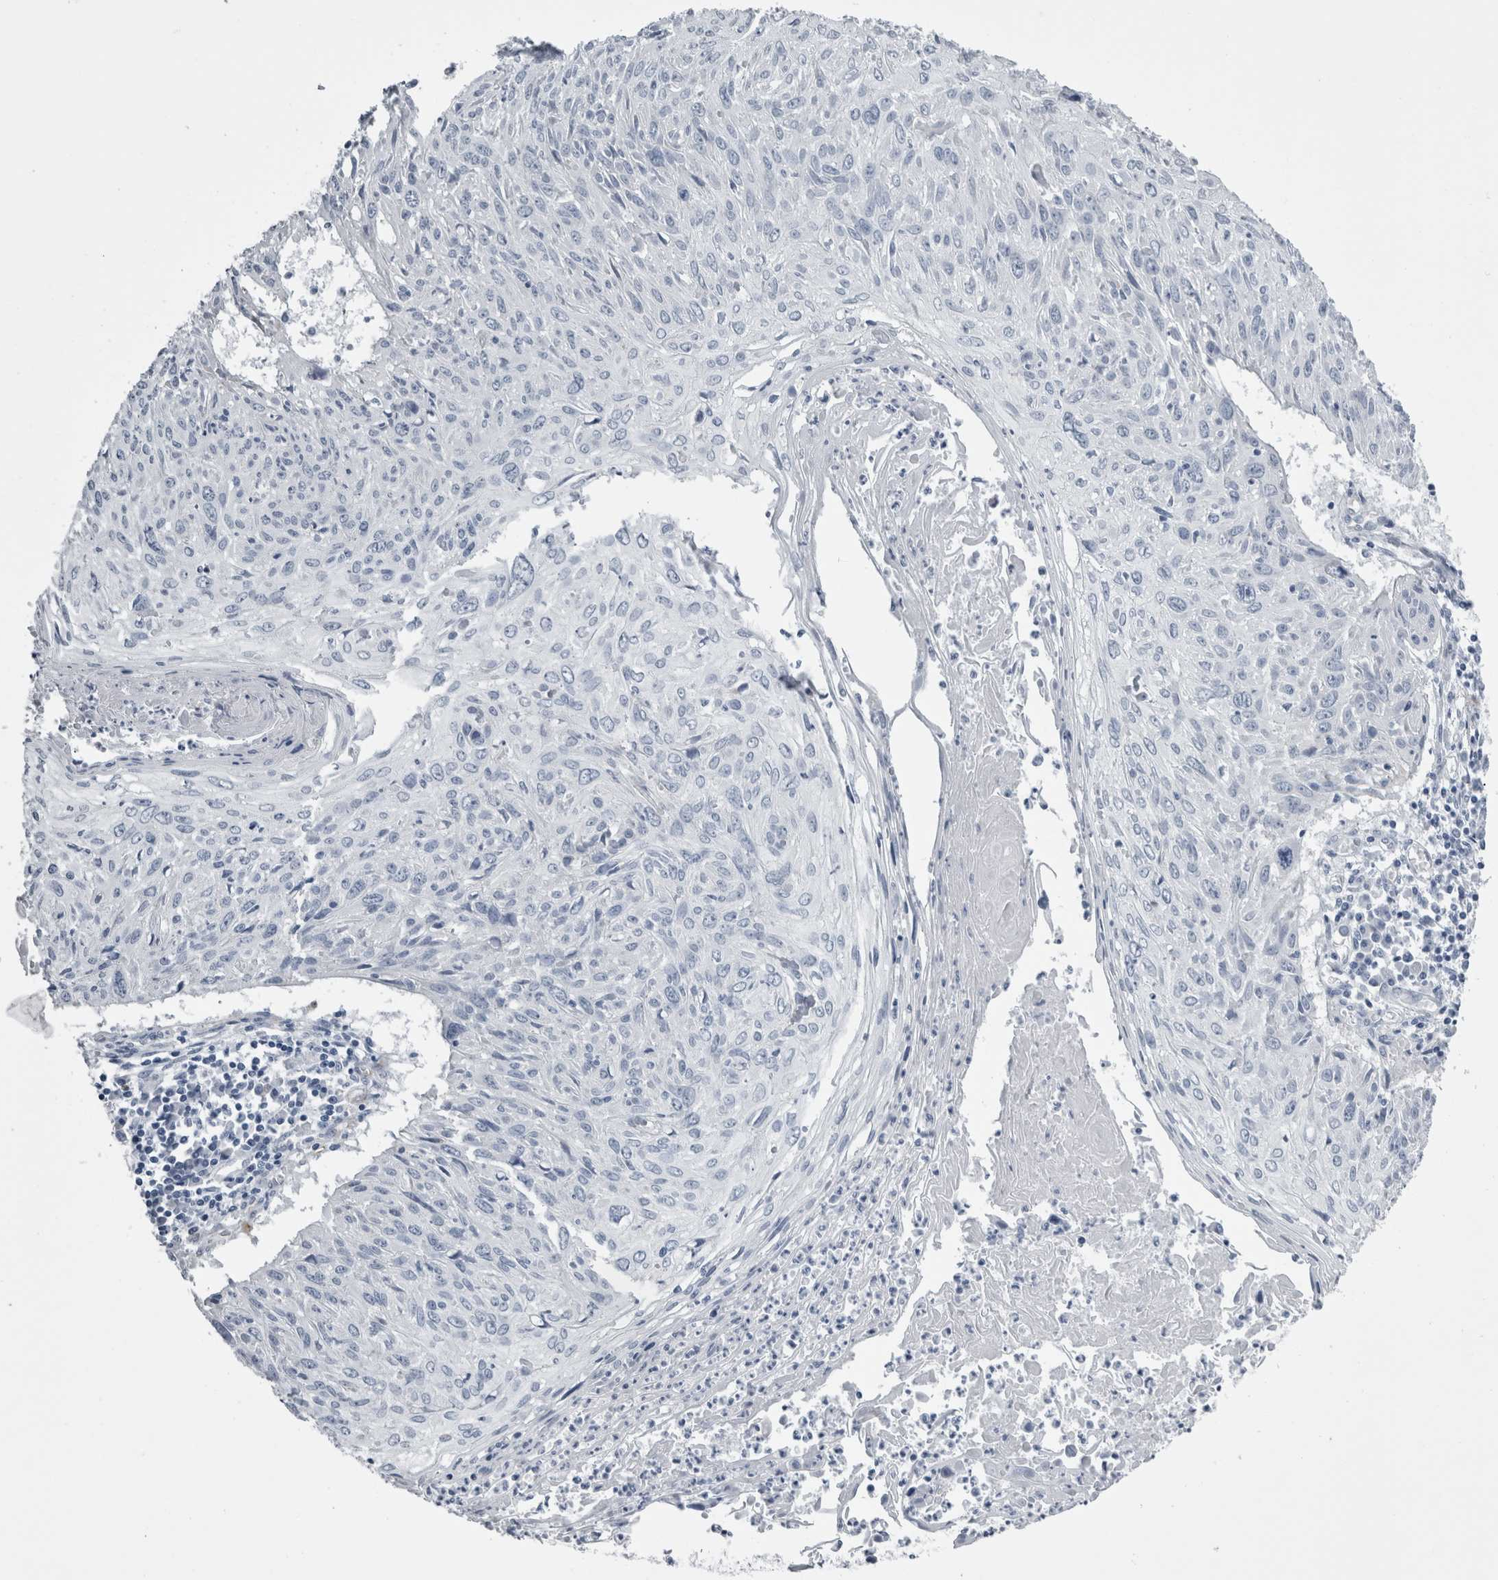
{"staining": {"intensity": "negative", "quantity": "none", "location": "none"}, "tissue": "cervical cancer", "cell_type": "Tumor cells", "image_type": "cancer", "snomed": [{"axis": "morphology", "description": "Squamous cell carcinoma, NOS"}, {"axis": "topography", "description": "Cervix"}], "caption": "This is an IHC histopathology image of cervical cancer (squamous cell carcinoma). There is no expression in tumor cells.", "gene": "VWDE", "patient": {"sex": "female", "age": 51}}